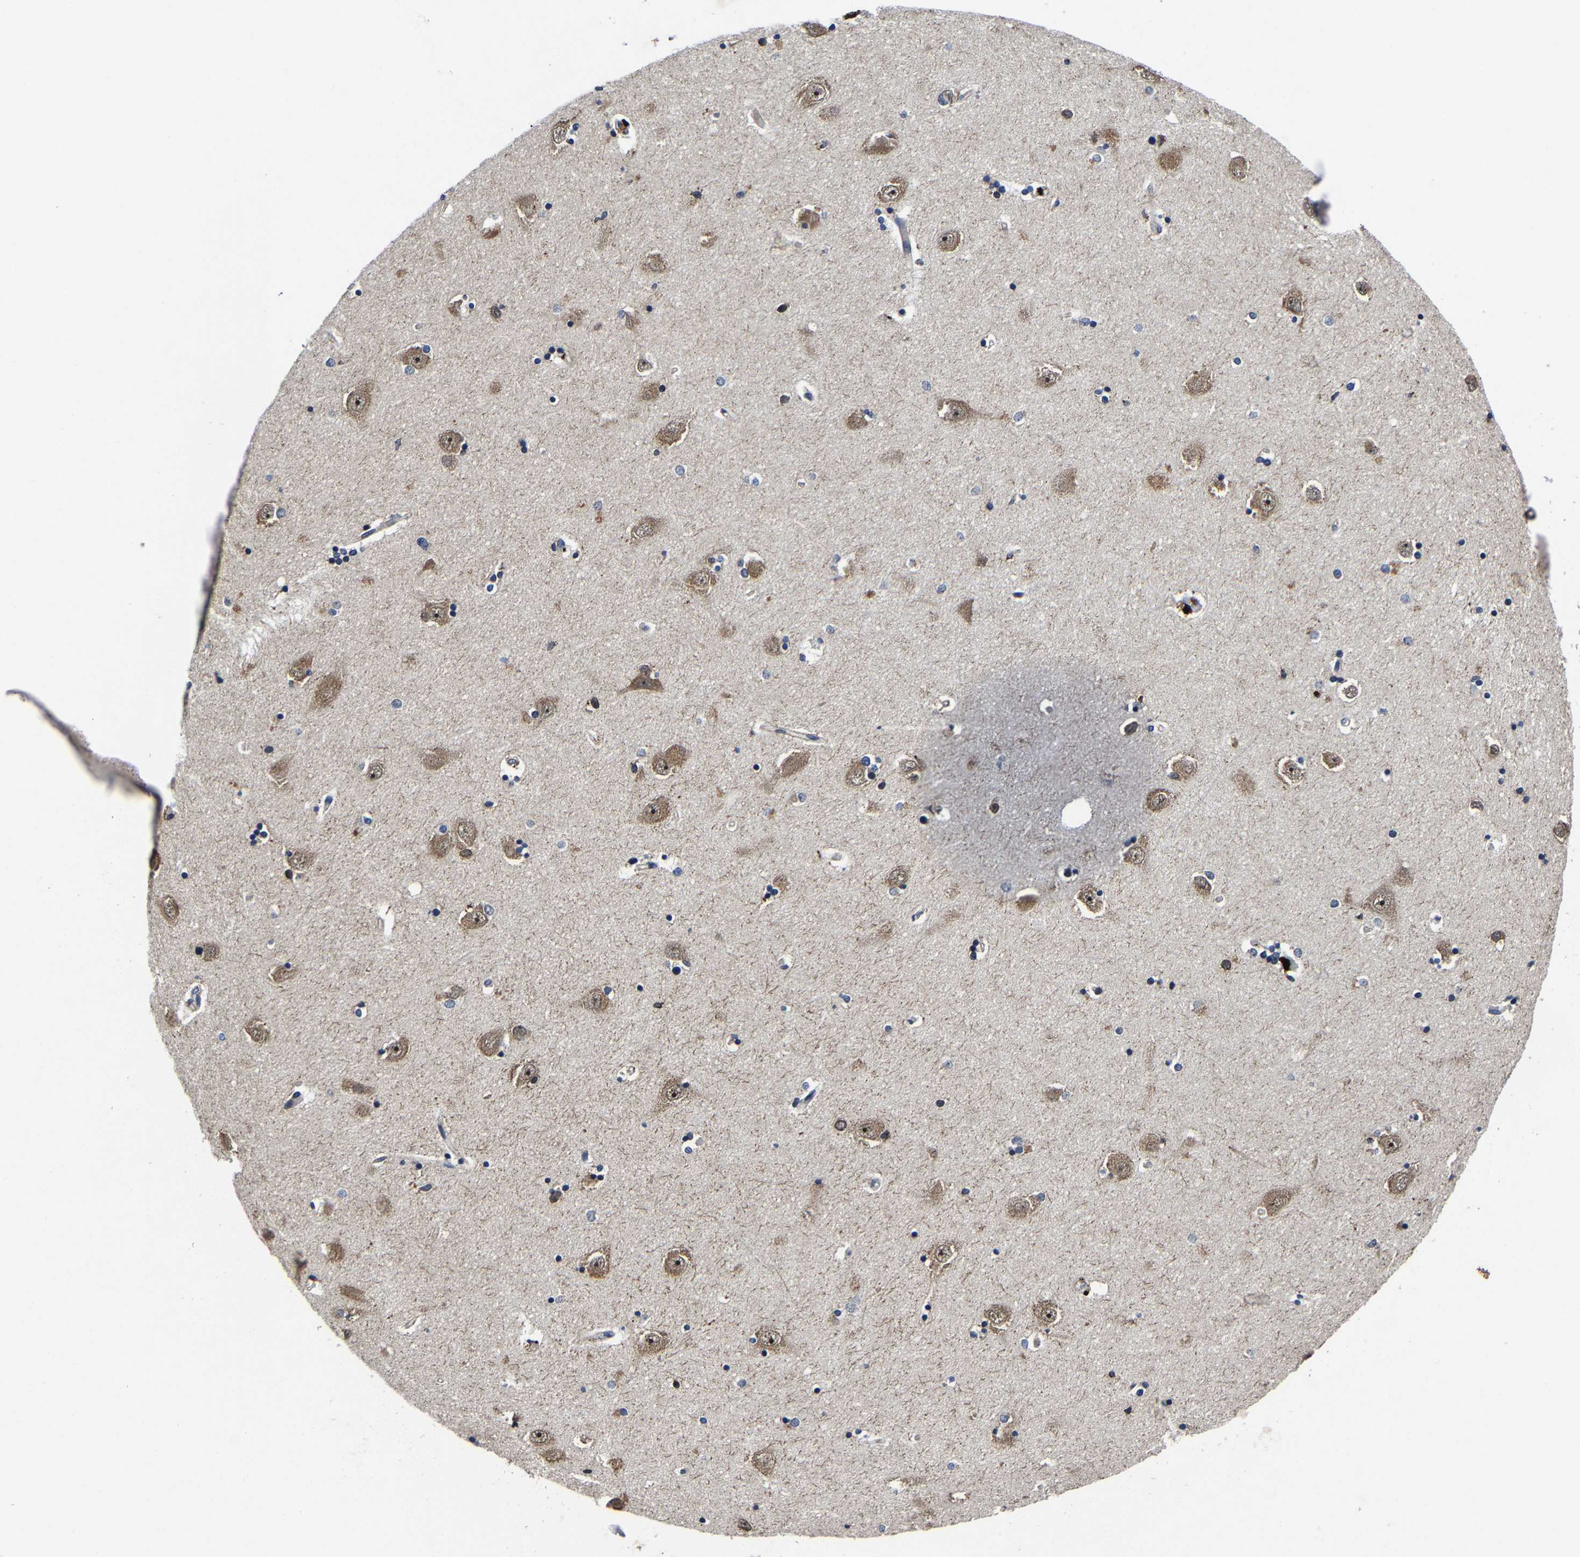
{"staining": {"intensity": "weak", "quantity": "<25%", "location": "cytoplasmic/membranous"}, "tissue": "hippocampus", "cell_type": "Glial cells", "image_type": "normal", "snomed": [{"axis": "morphology", "description": "Normal tissue, NOS"}, {"axis": "topography", "description": "Hippocampus"}], "caption": "Immunohistochemistry (IHC) image of benign hippocampus: human hippocampus stained with DAB demonstrates no significant protein positivity in glial cells.", "gene": "ZCCHC7", "patient": {"sex": "male", "age": 45}}